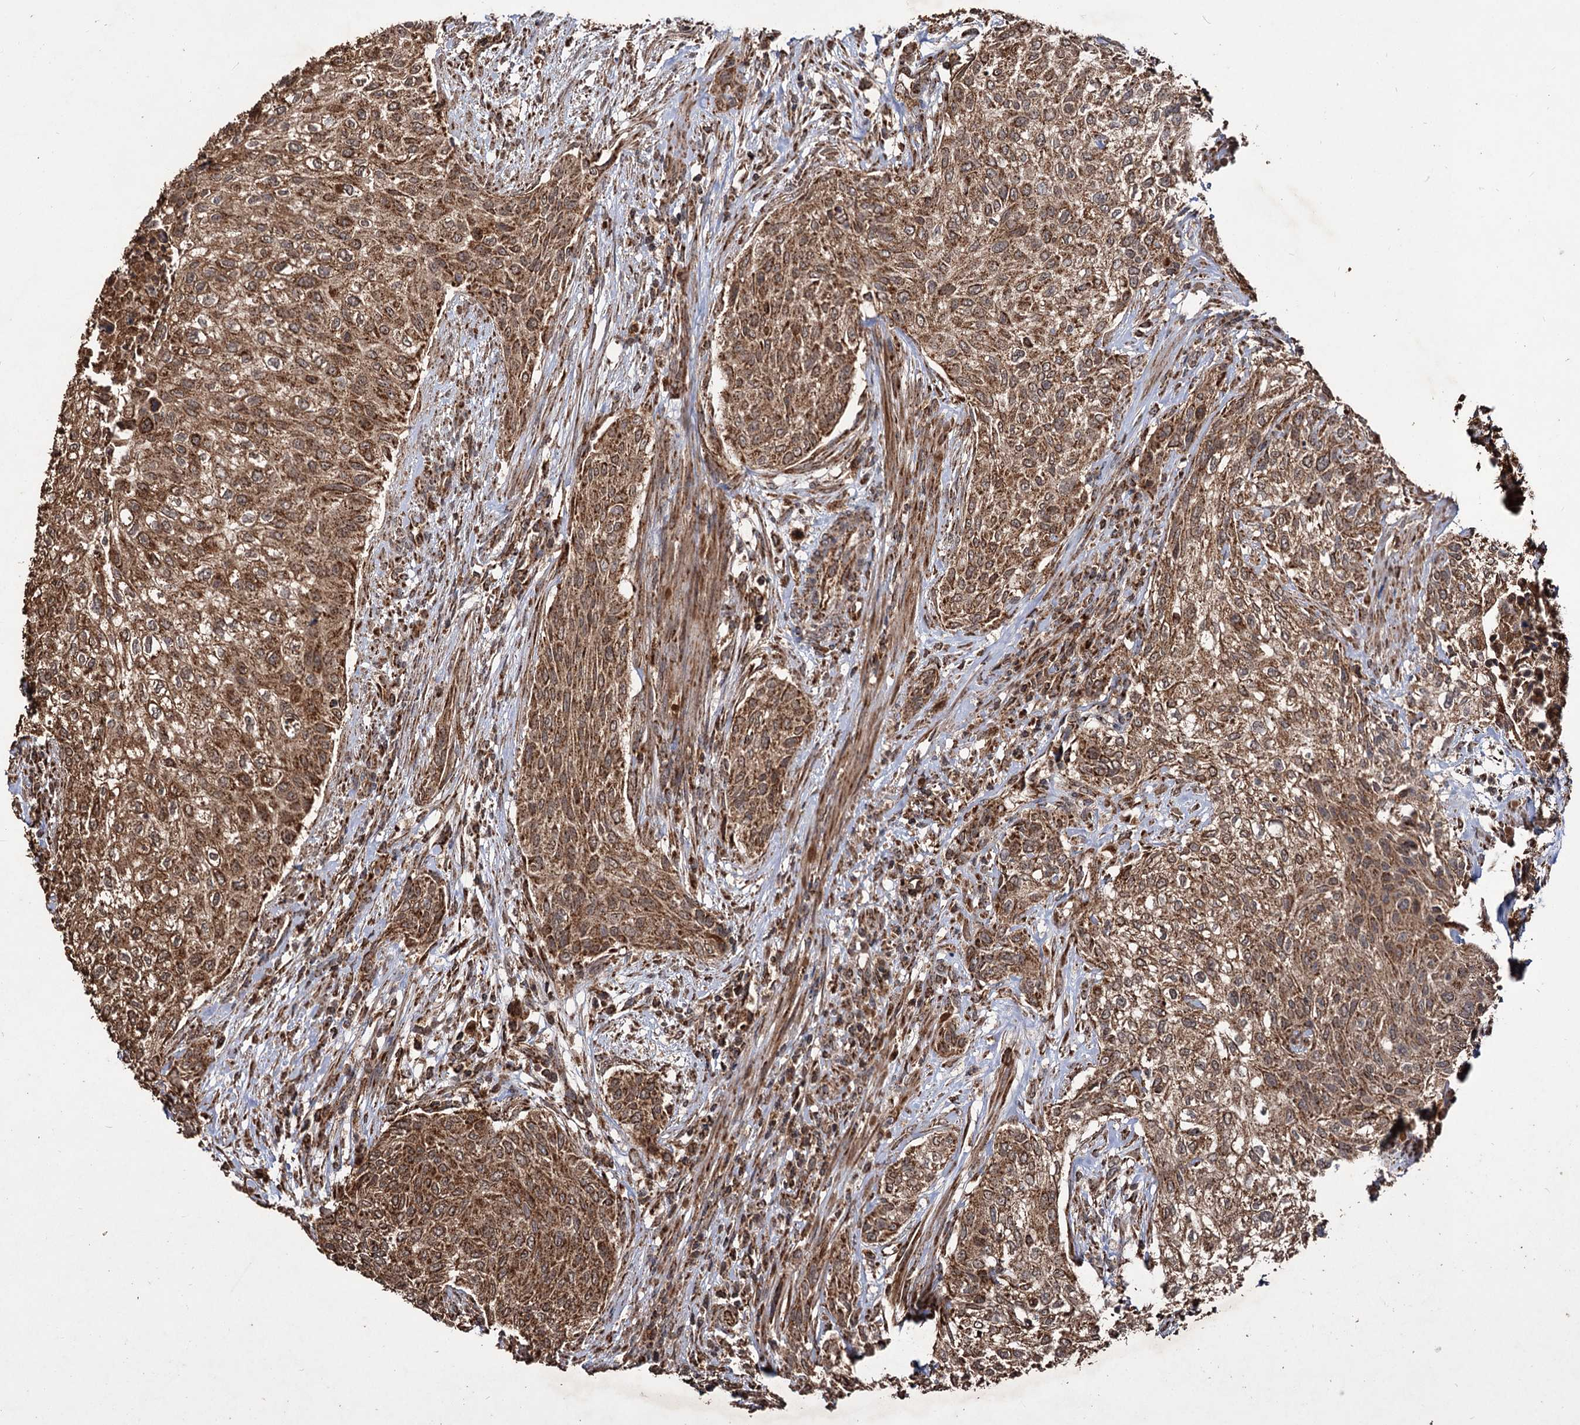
{"staining": {"intensity": "moderate", "quantity": ">75%", "location": "cytoplasmic/membranous"}, "tissue": "urothelial cancer", "cell_type": "Tumor cells", "image_type": "cancer", "snomed": [{"axis": "morphology", "description": "Normal tissue, NOS"}, {"axis": "morphology", "description": "Urothelial carcinoma, NOS"}, {"axis": "topography", "description": "Urinary bladder"}, {"axis": "topography", "description": "Peripheral nerve tissue"}], "caption": "Immunohistochemistry of urothelial cancer exhibits medium levels of moderate cytoplasmic/membranous staining in approximately >75% of tumor cells. (Brightfield microscopy of DAB IHC at high magnification).", "gene": "IPO4", "patient": {"sex": "male", "age": 35}}